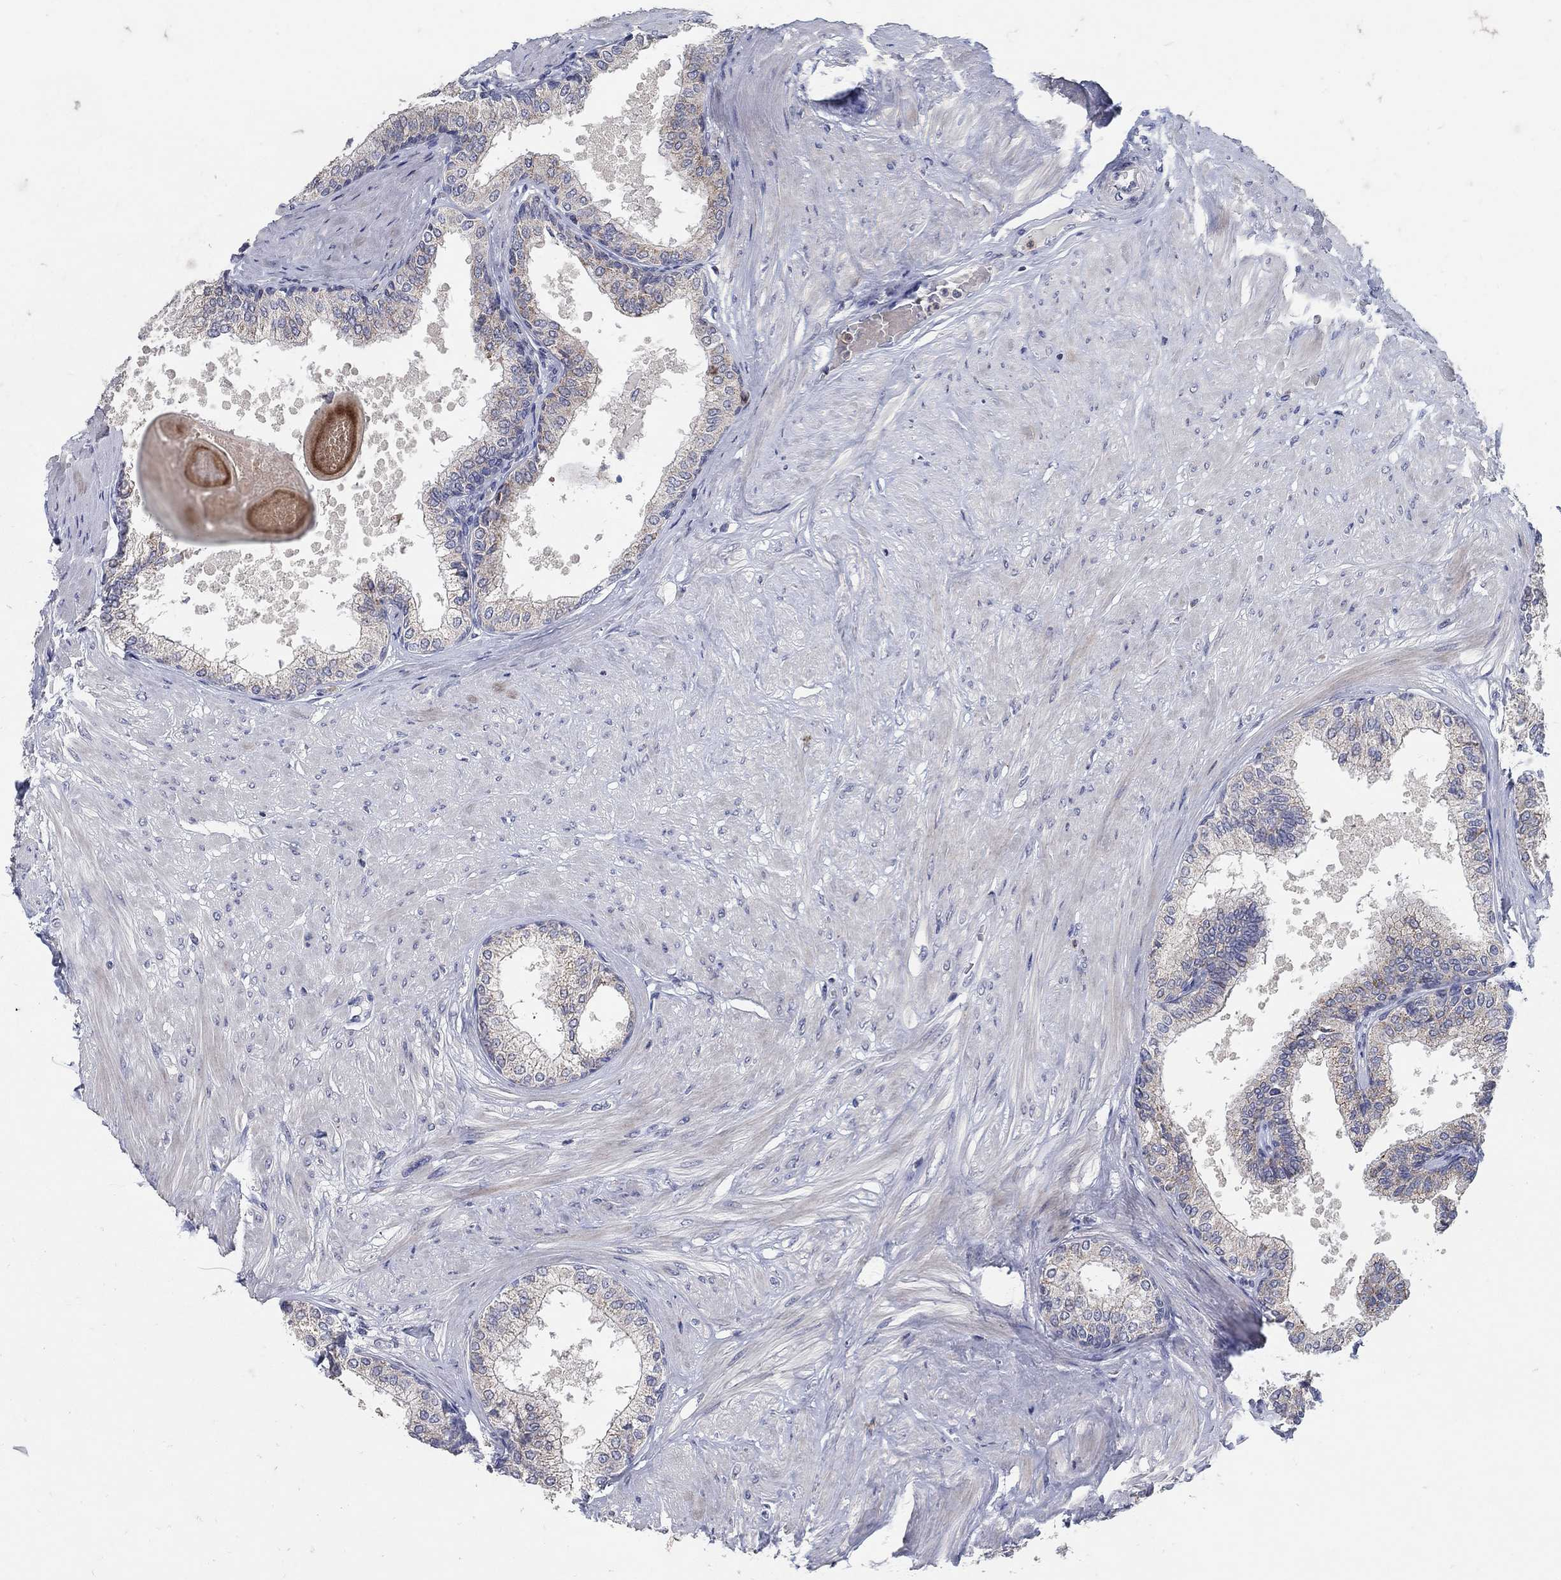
{"staining": {"intensity": "moderate", "quantity": "25%-75%", "location": "cytoplasmic/membranous"}, "tissue": "prostate", "cell_type": "Glandular cells", "image_type": "normal", "snomed": [{"axis": "morphology", "description": "Normal tissue, NOS"}, {"axis": "topography", "description": "Prostate"}], "caption": "Immunohistochemical staining of benign human prostate reveals moderate cytoplasmic/membranous protein staining in approximately 25%-75% of glandular cells.", "gene": "HMX2", "patient": {"sex": "male", "age": 63}}